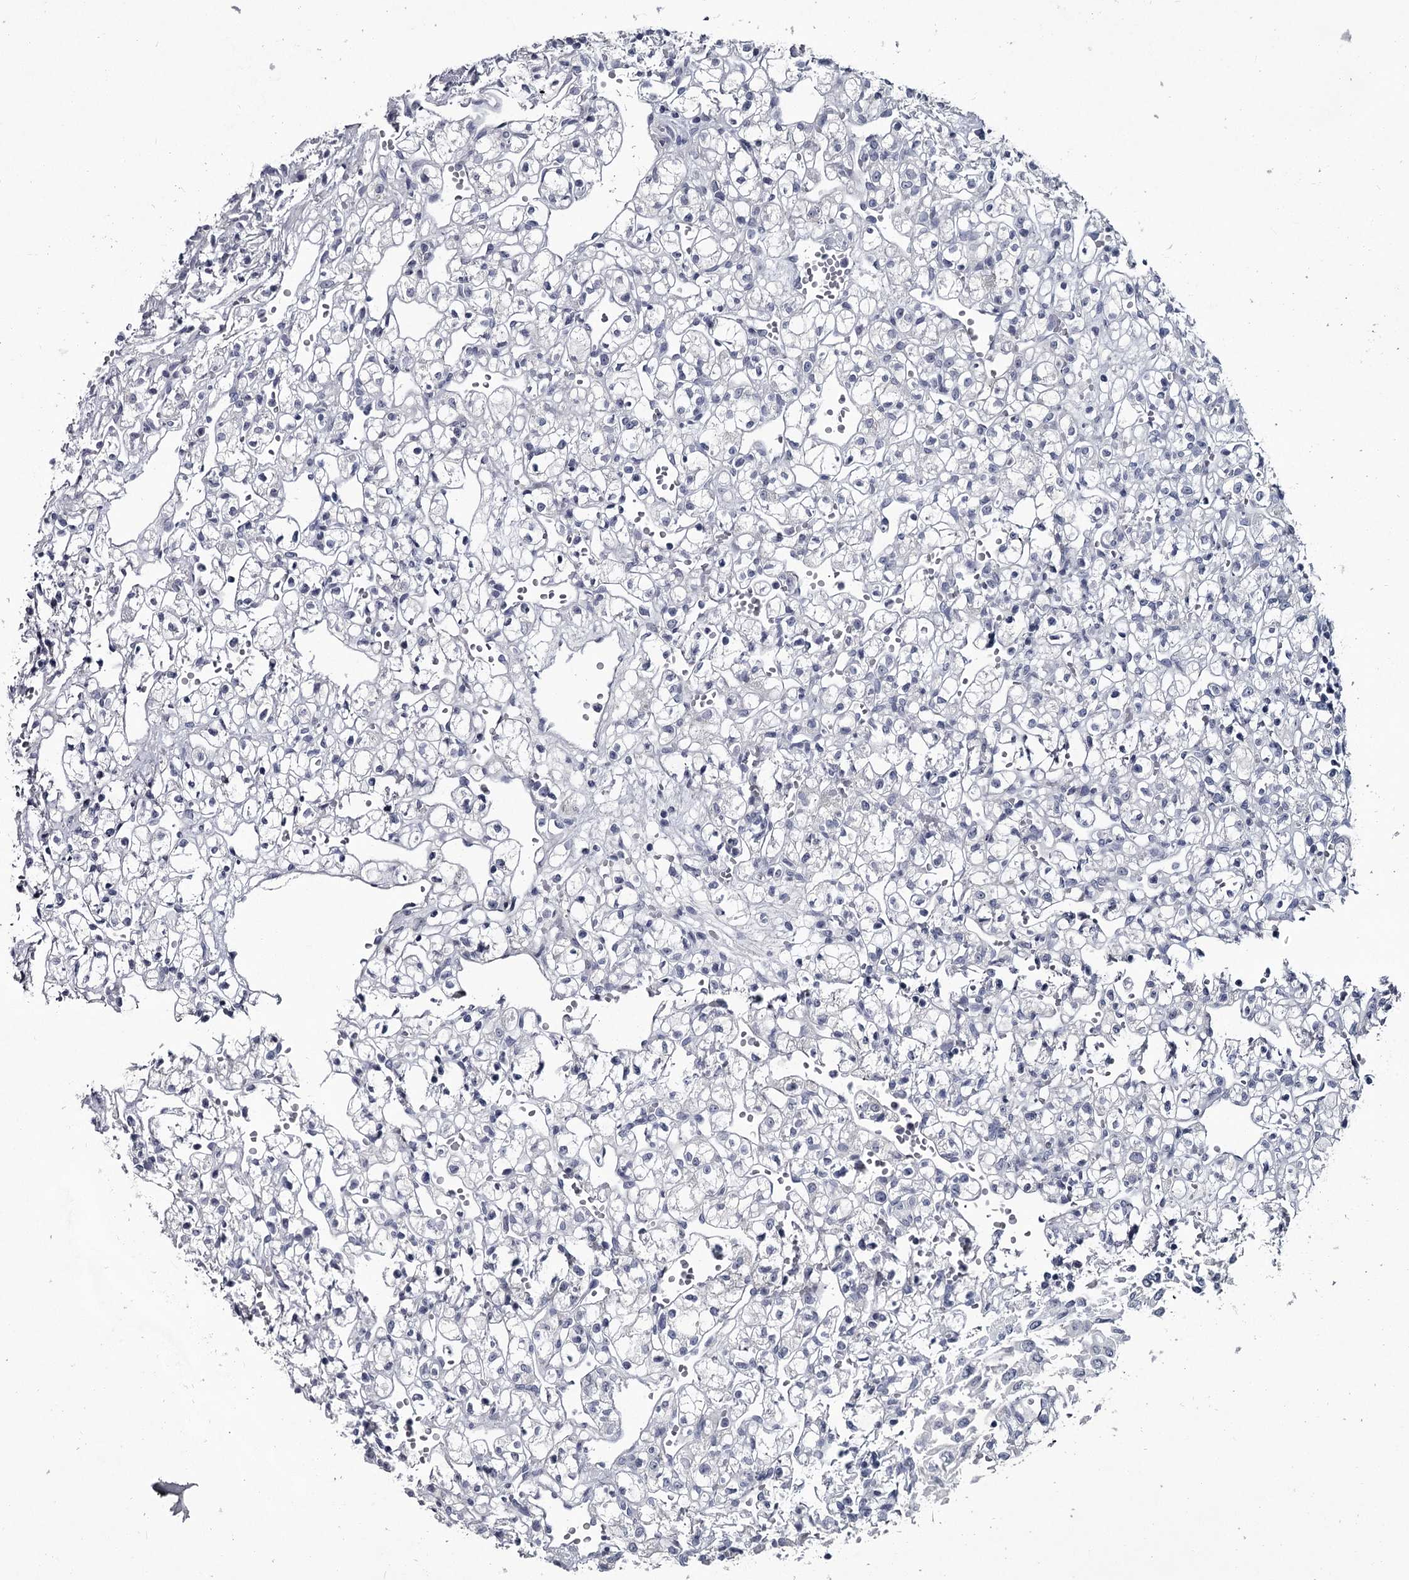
{"staining": {"intensity": "negative", "quantity": "none", "location": "none"}, "tissue": "renal cancer", "cell_type": "Tumor cells", "image_type": "cancer", "snomed": [{"axis": "morphology", "description": "Adenocarcinoma, NOS"}, {"axis": "topography", "description": "Kidney"}], "caption": "Immunohistochemistry photomicrograph of neoplastic tissue: adenocarcinoma (renal) stained with DAB reveals no significant protein positivity in tumor cells.", "gene": "DAO", "patient": {"sex": "female", "age": 59}}